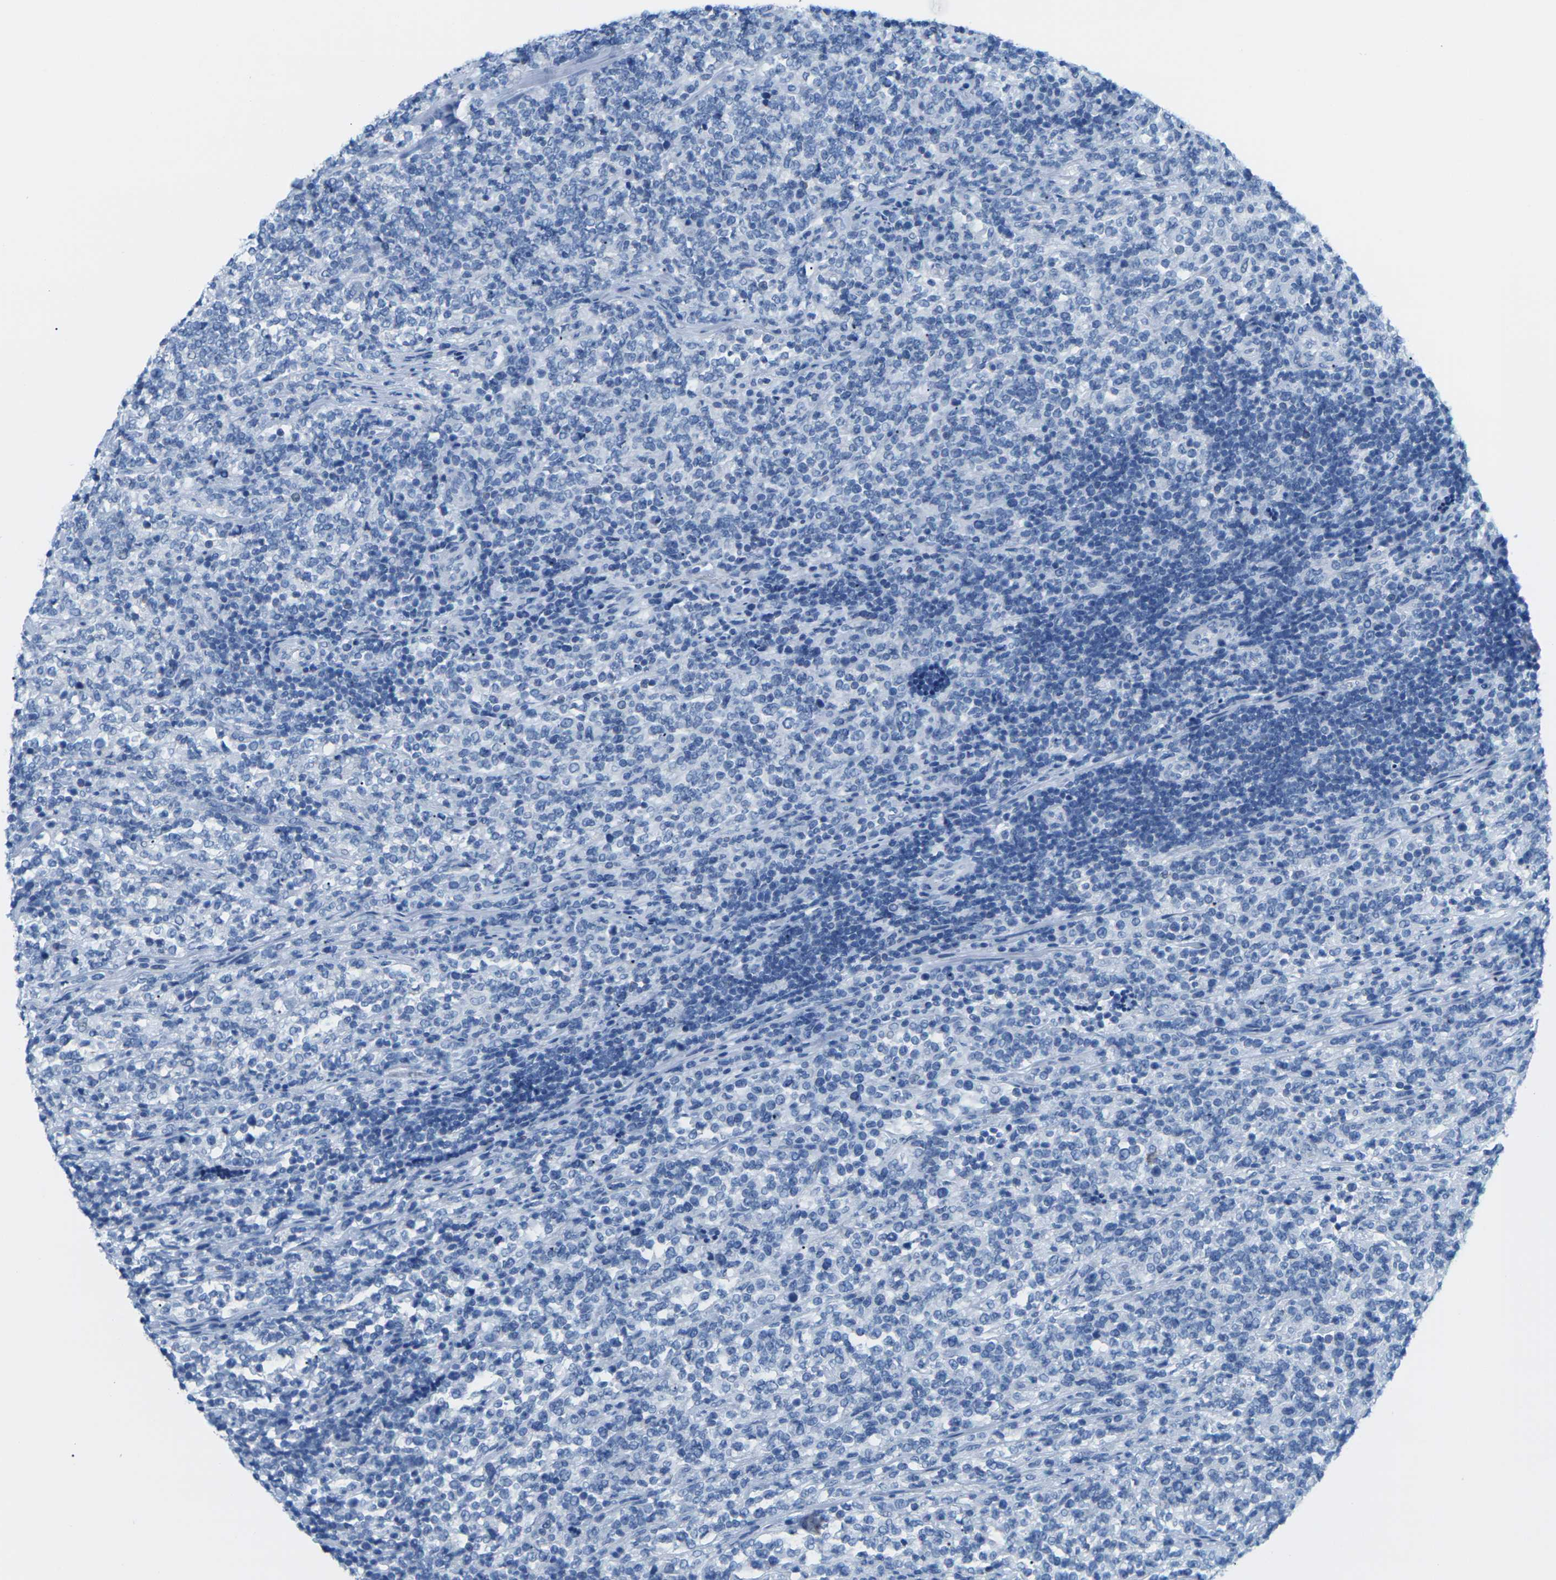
{"staining": {"intensity": "negative", "quantity": "none", "location": "none"}, "tissue": "lymphoma", "cell_type": "Tumor cells", "image_type": "cancer", "snomed": [{"axis": "morphology", "description": "Malignant lymphoma, non-Hodgkin's type, High grade"}, {"axis": "topography", "description": "Soft tissue"}], "caption": "Human lymphoma stained for a protein using immunohistochemistry (IHC) exhibits no positivity in tumor cells.", "gene": "SLC12A1", "patient": {"sex": "male", "age": 18}}